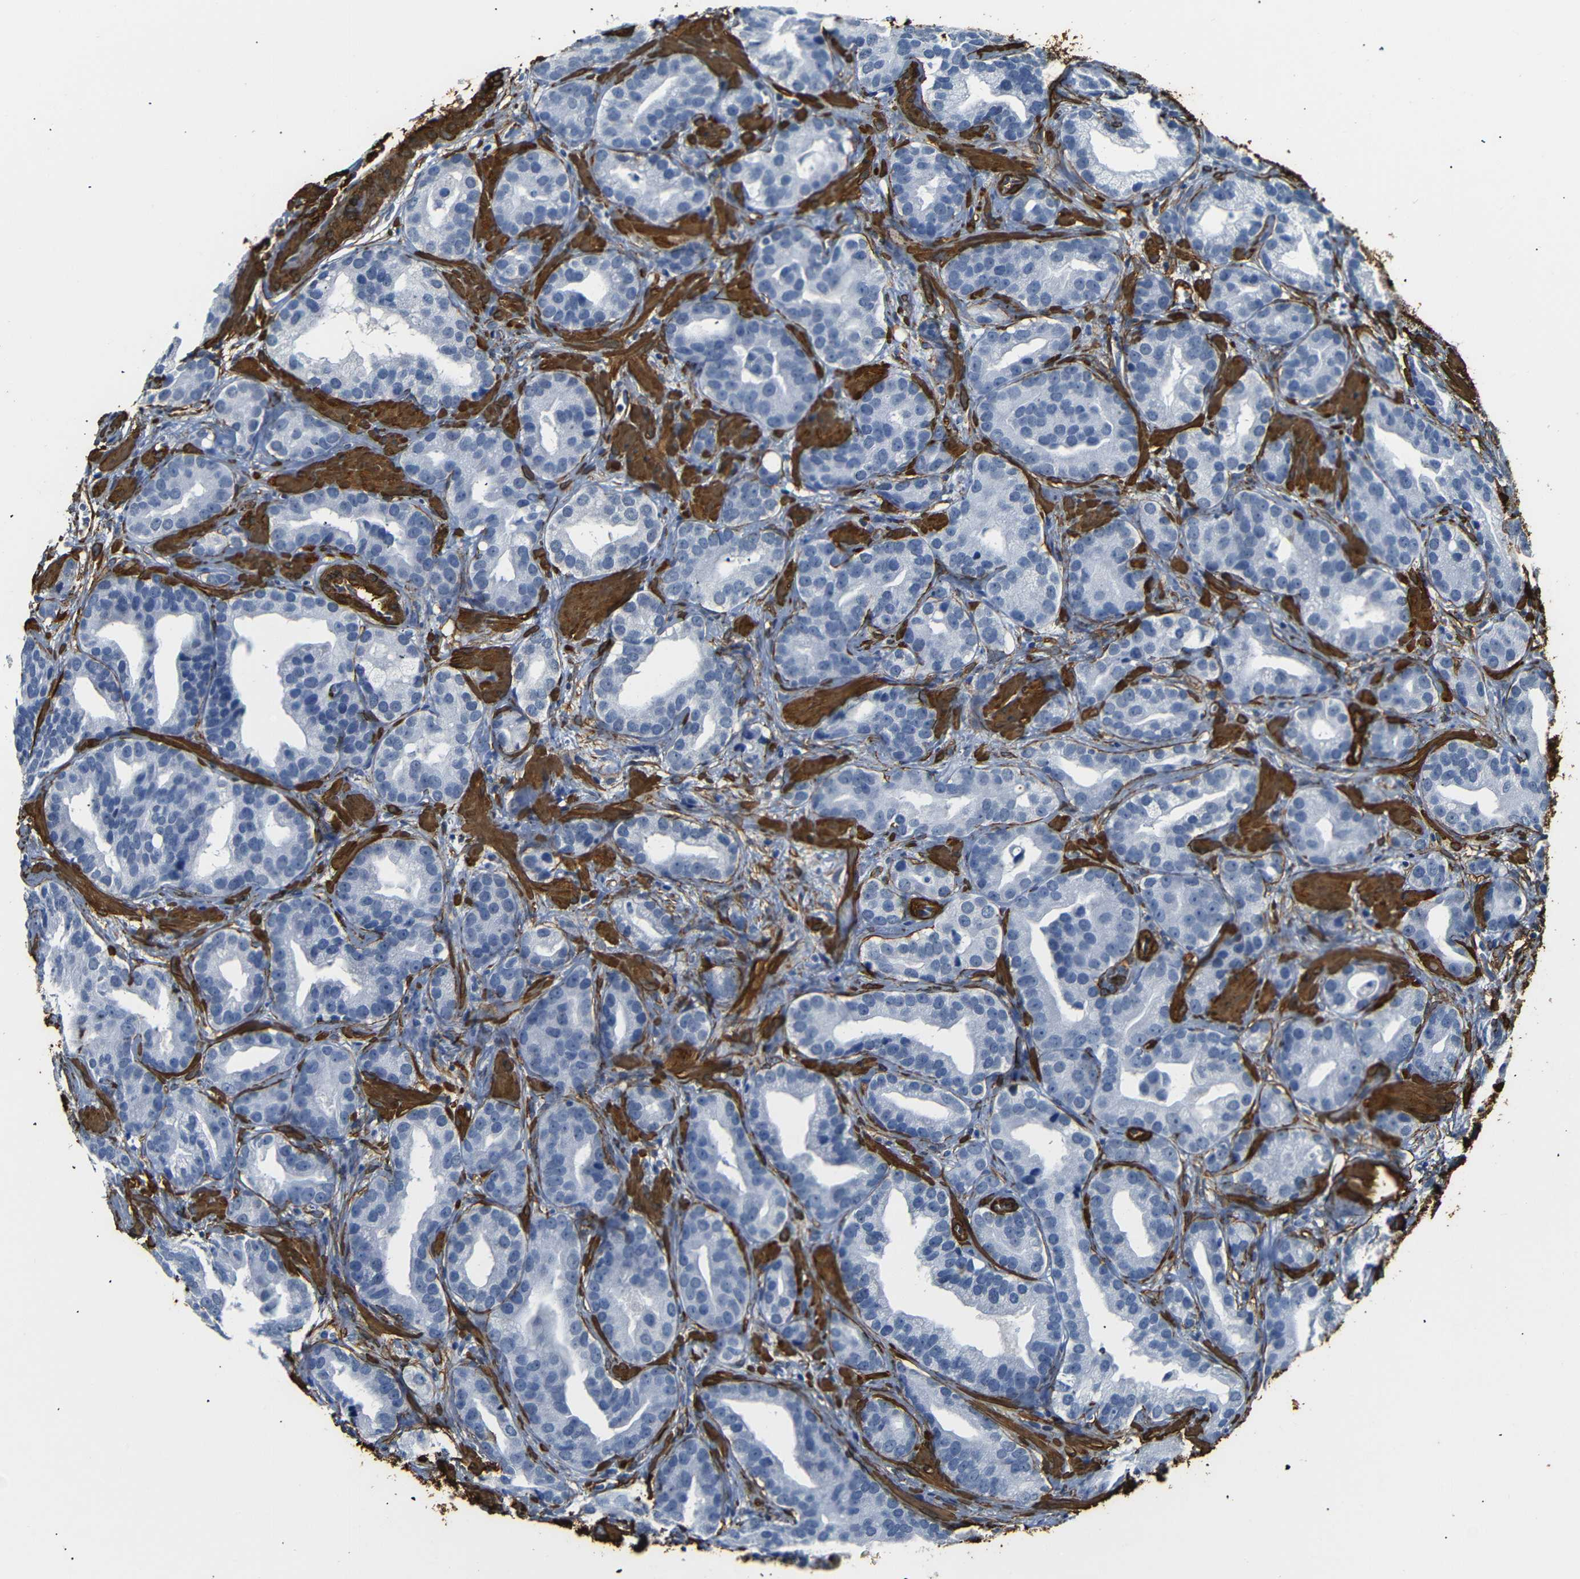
{"staining": {"intensity": "negative", "quantity": "none", "location": "none"}, "tissue": "prostate cancer", "cell_type": "Tumor cells", "image_type": "cancer", "snomed": [{"axis": "morphology", "description": "Adenocarcinoma, Low grade"}, {"axis": "topography", "description": "Prostate"}], "caption": "Human prostate cancer stained for a protein using immunohistochemistry shows no expression in tumor cells.", "gene": "ACTA2", "patient": {"sex": "male", "age": 59}}